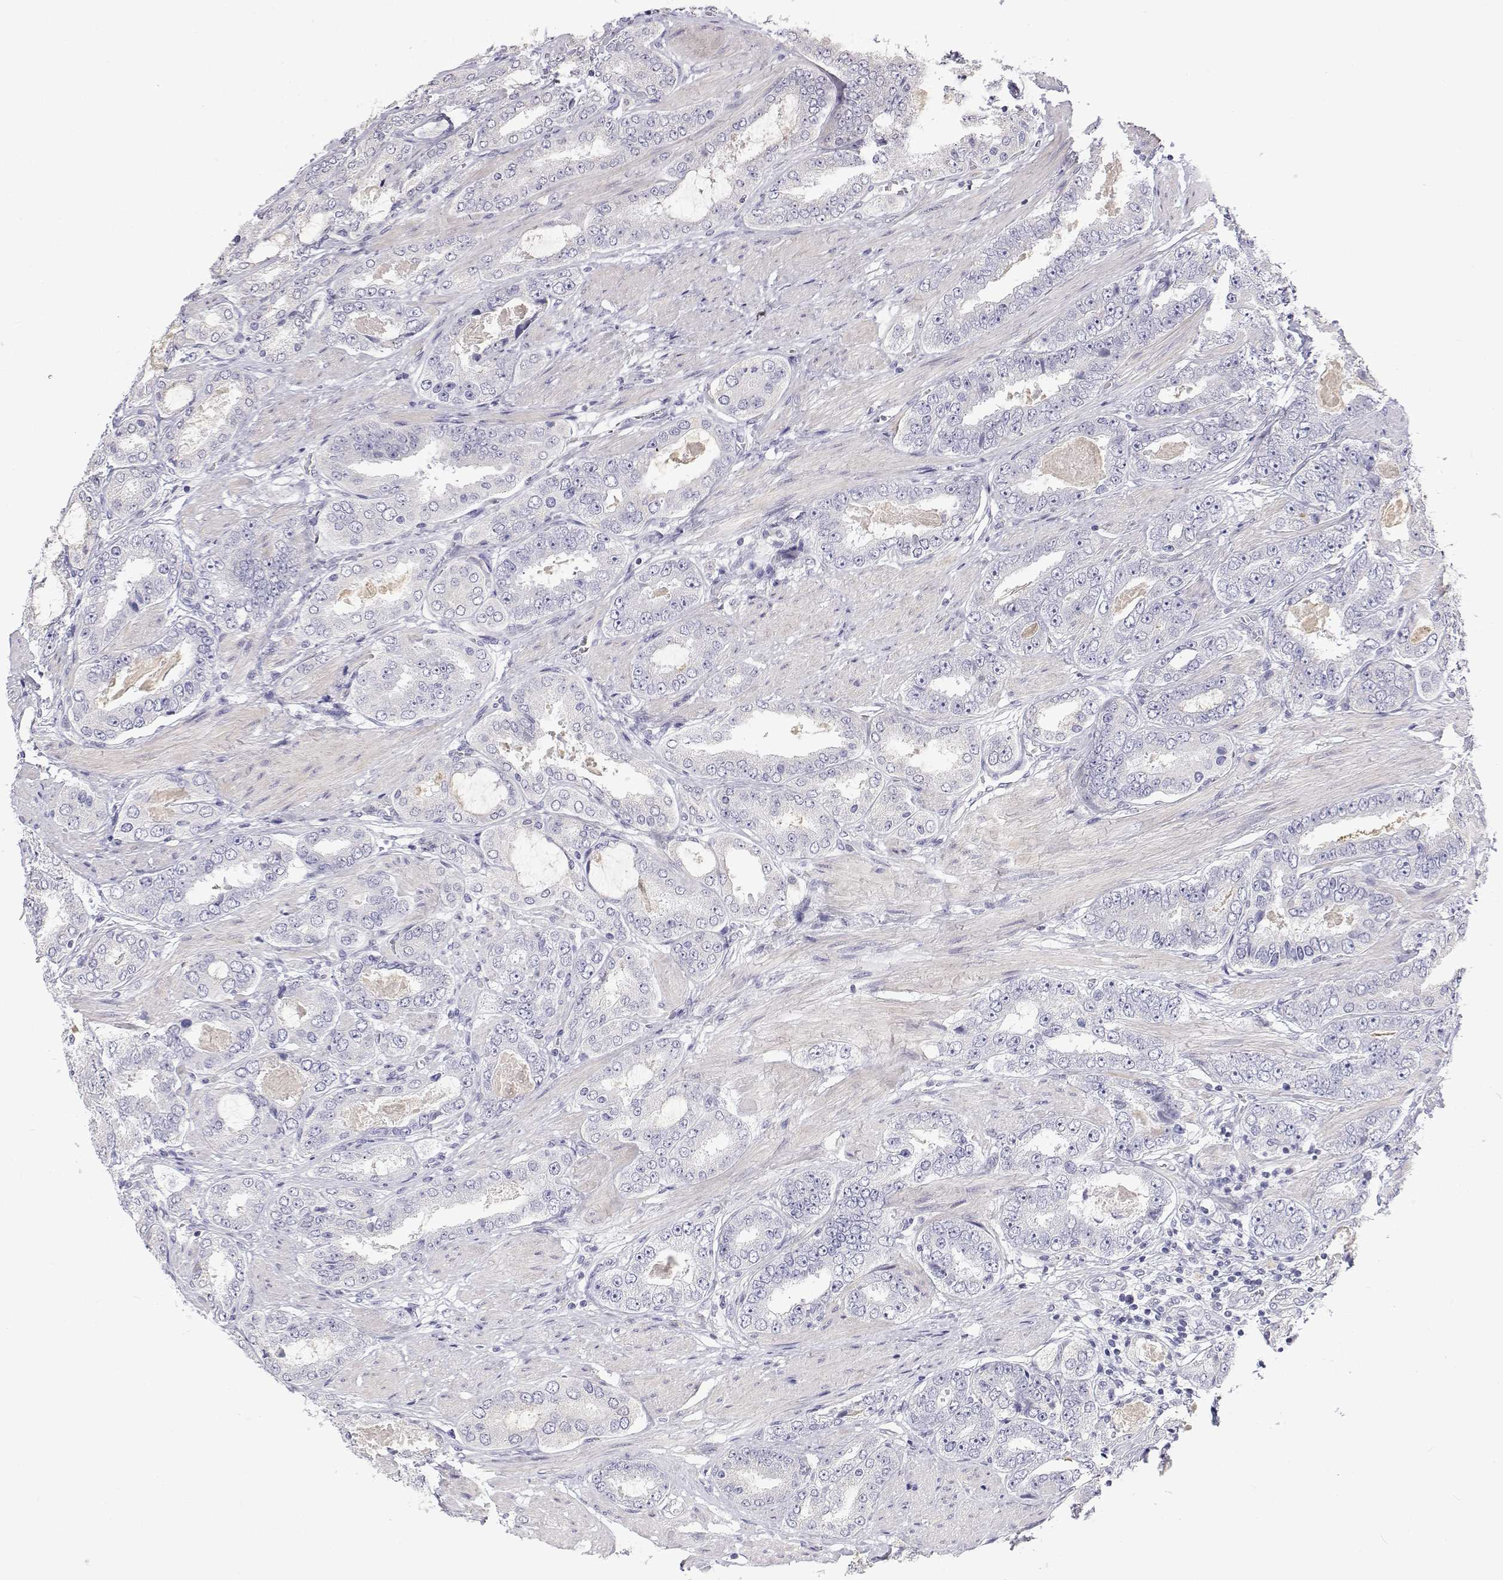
{"staining": {"intensity": "negative", "quantity": "none", "location": "none"}, "tissue": "prostate cancer", "cell_type": "Tumor cells", "image_type": "cancer", "snomed": [{"axis": "morphology", "description": "Adenocarcinoma, High grade"}, {"axis": "topography", "description": "Prostate"}], "caption": "The immunohistochemistry micrograph has no significant positivity in tumor cells of prostate adenocarcinoma (high-grade) tissue.", "gene": "ANKRD65", "patient": {"sex": "male", "age": 63}}